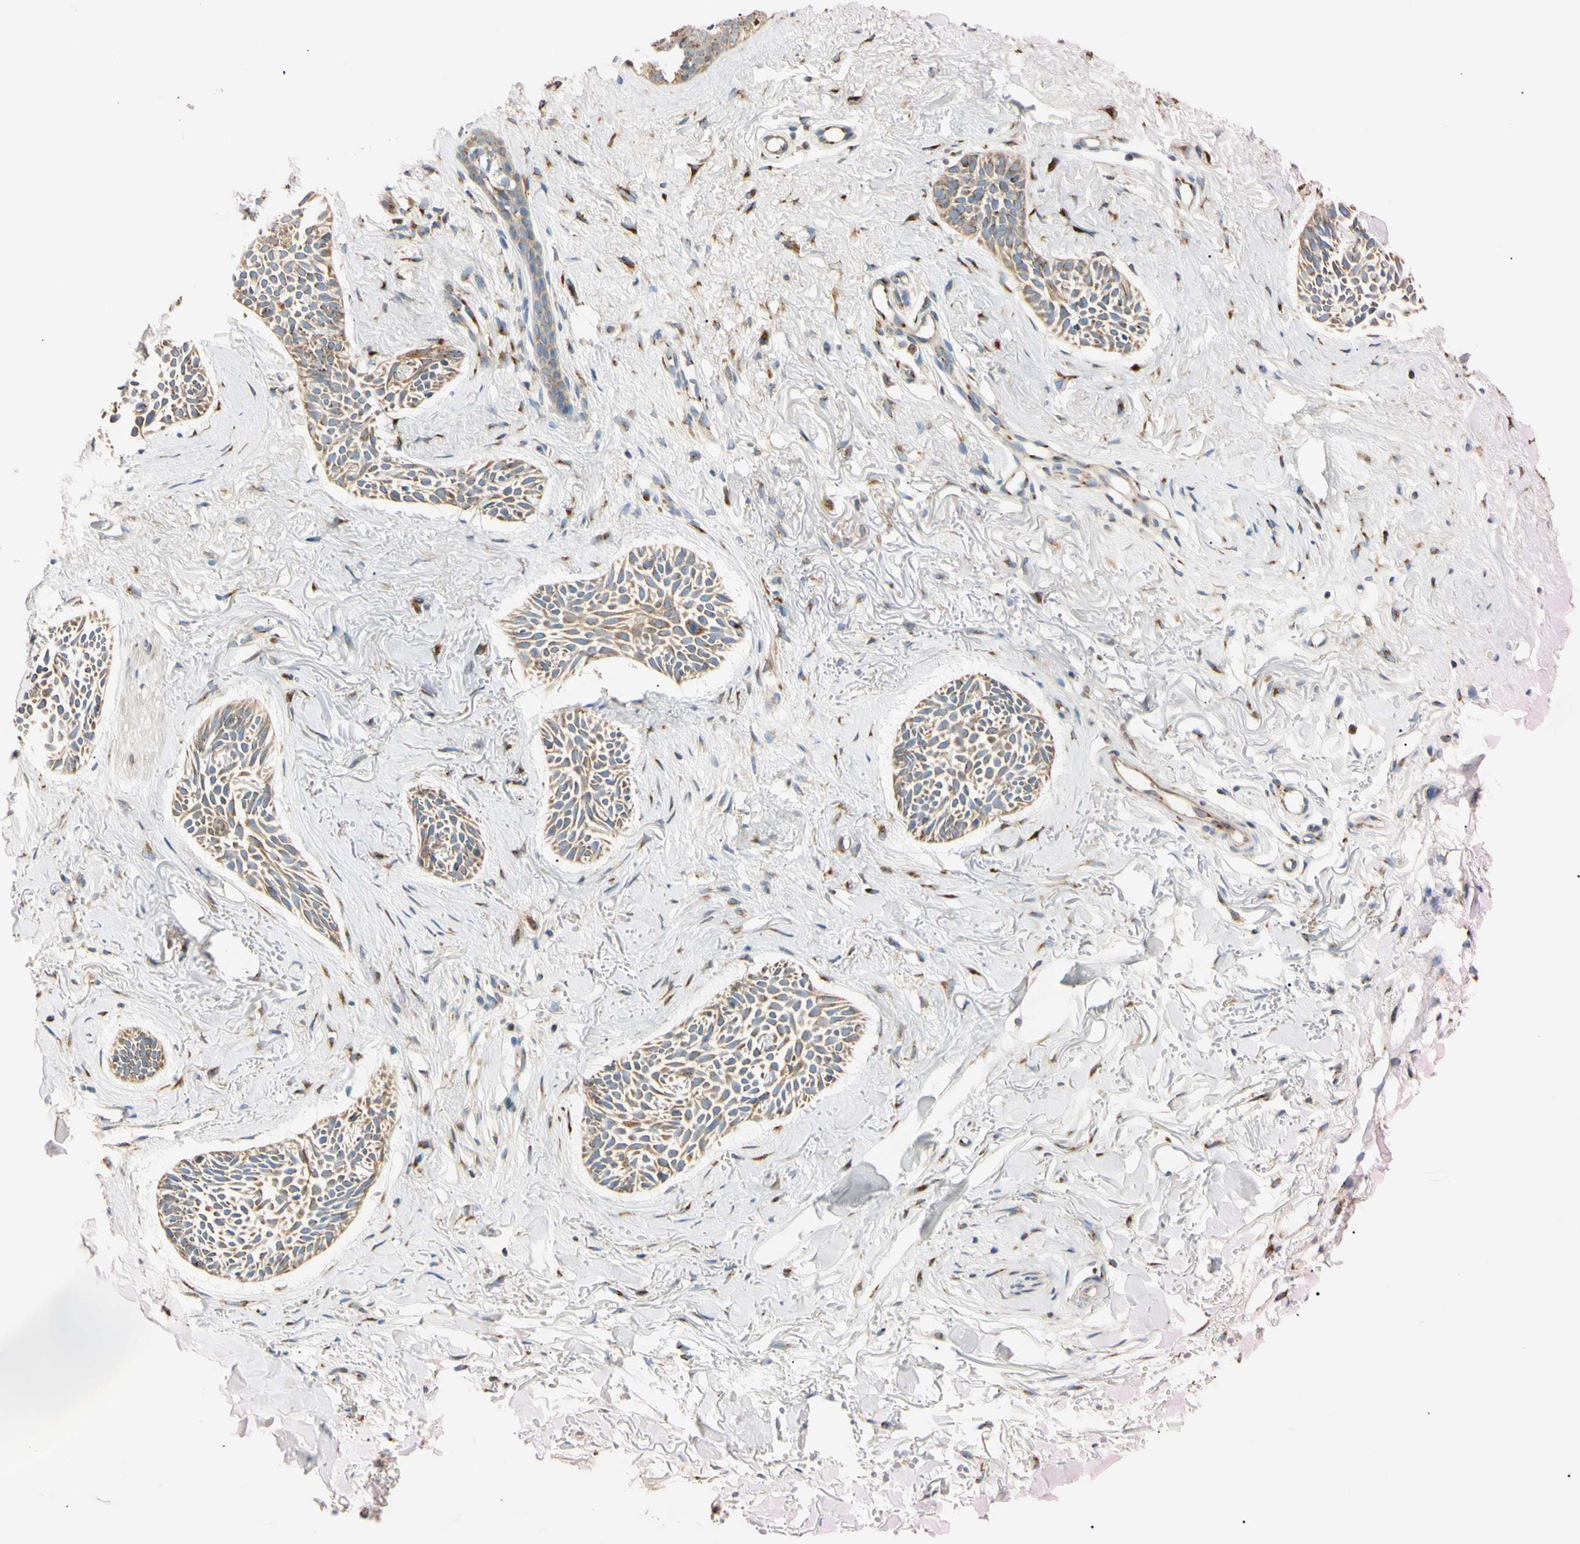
{"staining": {"intensity": "moderate", "quantity": ">75%", "location": "cytoplasmic/membranous"}, "tissue": "skin cancer", "cell_type": "Tumor cells", "image_type": "cancer", "snomed": [{"axis": "morphology", "description": "Normal tissue, NOS"}, {"axis": "morphology", "description": "Basal cell carcinoma"}, {"axis": "topography", "description": "Skin"}], "caption": "A high-resolution photomicrograph shows immunohistochemistry staining of basal cell carcinoma (skin), which reveals moderate cytoplasmic/membranous staining in approximately >75% of tumor cells.", "gene": "IER3IP1", "patient": {"sex": "female", "age": 84}}